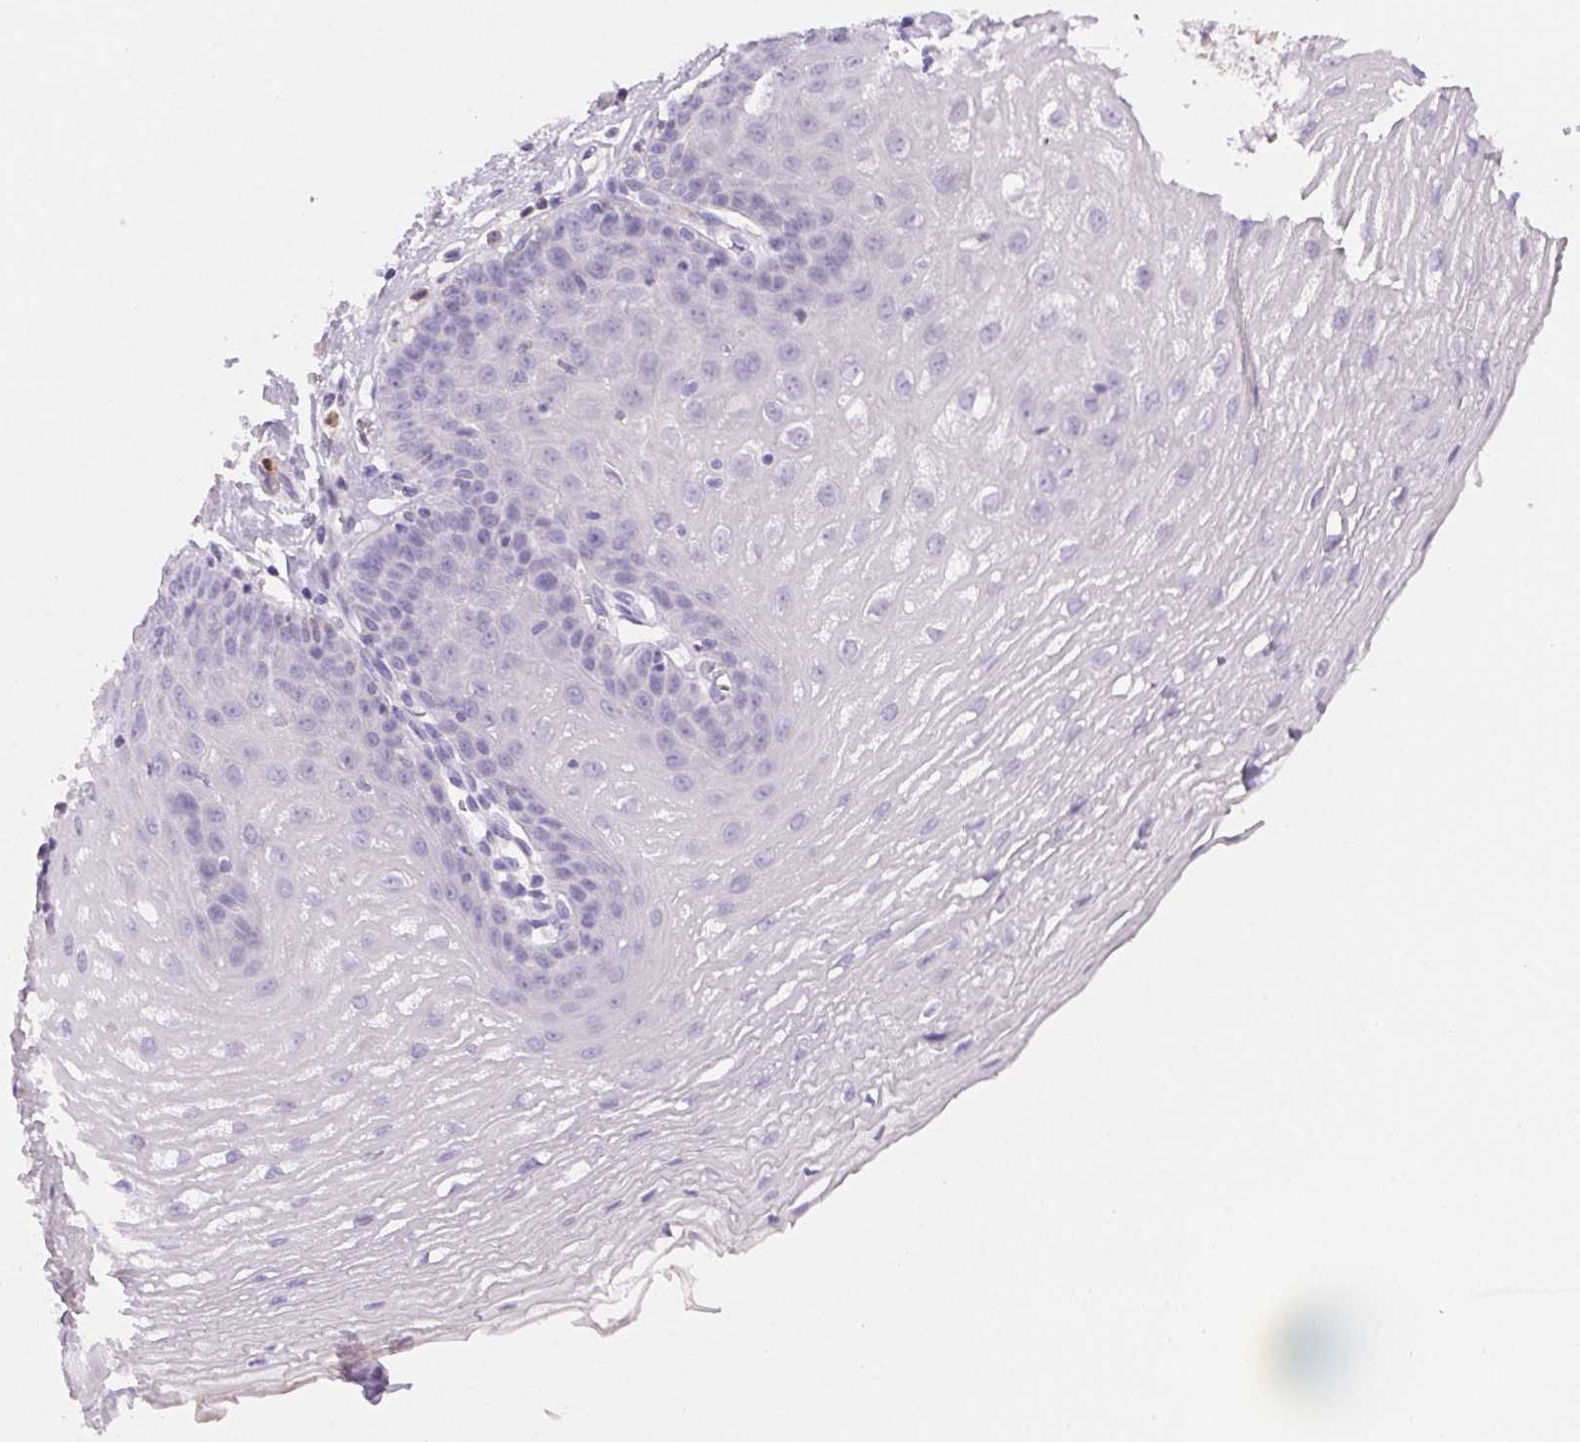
{"staining": {"intensity": "negative", "quantity": "none", "location": "none"}, "tissue": "esophagus", "cell_type": "Squamous epithelial cells", "image_type": "normal", "snomed": [{"axis": "morphology", "description": "Normal tissue, NOS"}, {"axis": "topography", "description": "Esophagus"}], "caption": "Esophagus was stained to show a protein in brown. There is no significant expression in squamous epithelial cells. Brightfield microscopy of immunohistochemistry (IHC) stained with DAB (3,3'-diaminobenzidine) (brown) and hematoxylin (blue), captured at high magnification.", "gene": "PADI4", "patient": {"sex": "female", "age": 81}}